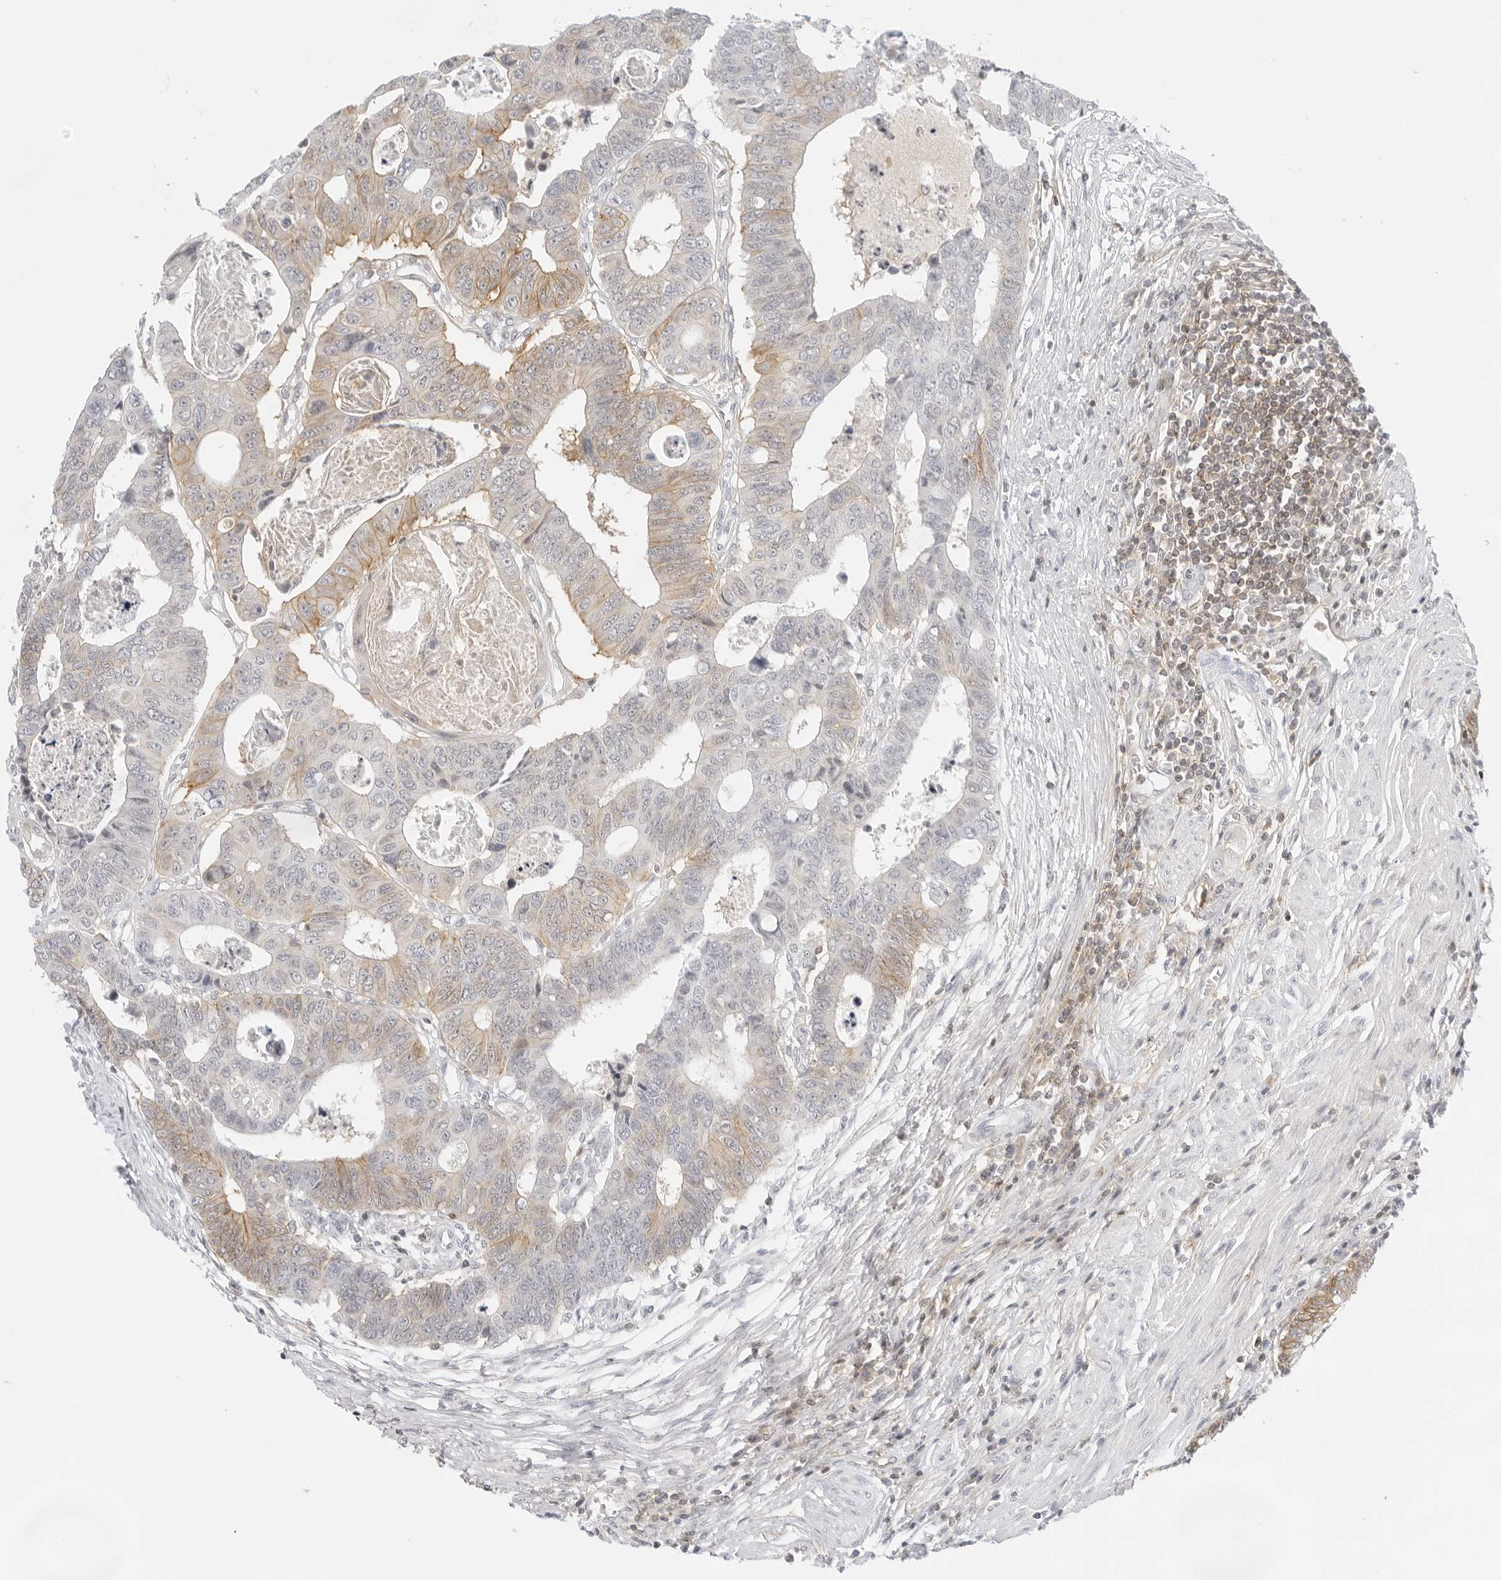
{"staining": {"intensity": "moderate", "quantity": "25%-75%", "location": "cytoplasmic/membranous"}, "tissue": "colorectal cancer", "cell_type": "Tumor cells", "image_type": "cancer", "snomed": [{"axis": "morphology", "description": "Adenocarcinoma, NOS"}, {"axis": "topography", "description": "Rectum"}], "caption": "IHC photomicrograph of neoplastic tissue: colorectal cancer (adenocarcinoma) stained using immunohistochemistry displays medium levels of moderate protein expression localized specifically in the cytoplasmic/membranous of tumor cells, appearing as a cytoplasmic/membranous brown color.", "gene": "TNFRSF14", "patient": {"sex": "male", "age": 84}}